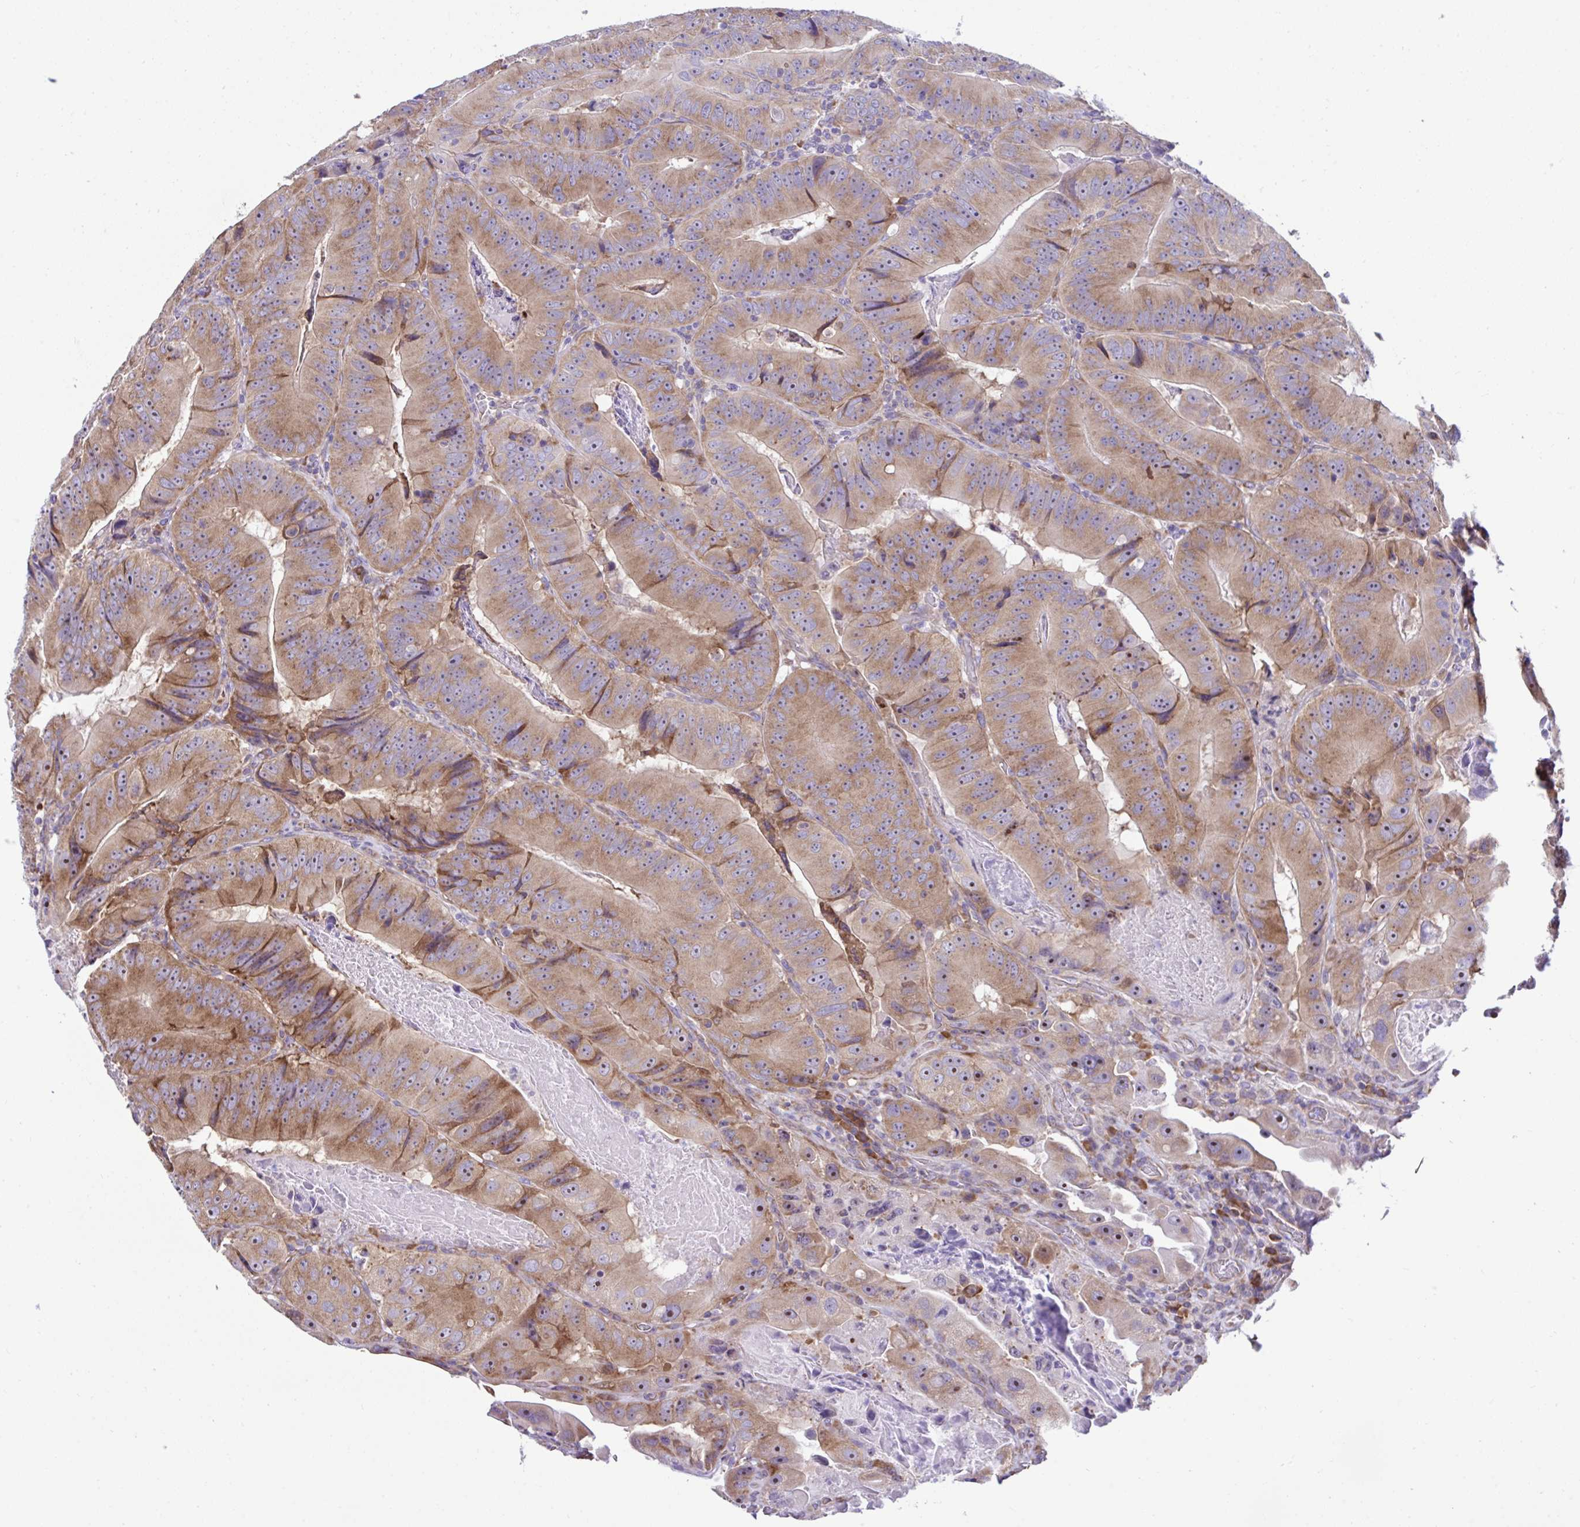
{"staining": {"intensity": "moderate", "quantity": ">75%", "location": "cytoplasmic/membranous"}, "tissue": "colorectal cancer", "cell_type": "Tumor cells", "image_type": "cancer", "snomed": [{"axis": "morphology", "description": "Adenocarcinoma, NOS"}, {"axis": "topography", "description": "Colon"}], "caption": "IHC of colorectal adenocarcinoma demonstrates medium levels of moderate cytoplasmic/membranous staining in approximately >75% of tumor cells. The protein of interest is stained brown, and the nuclei are stained in blue (DAB IHC with brightfield microscopy, high magnification).", "gene": "RPL7", "patient": {"sex": "female", "age": 86}}